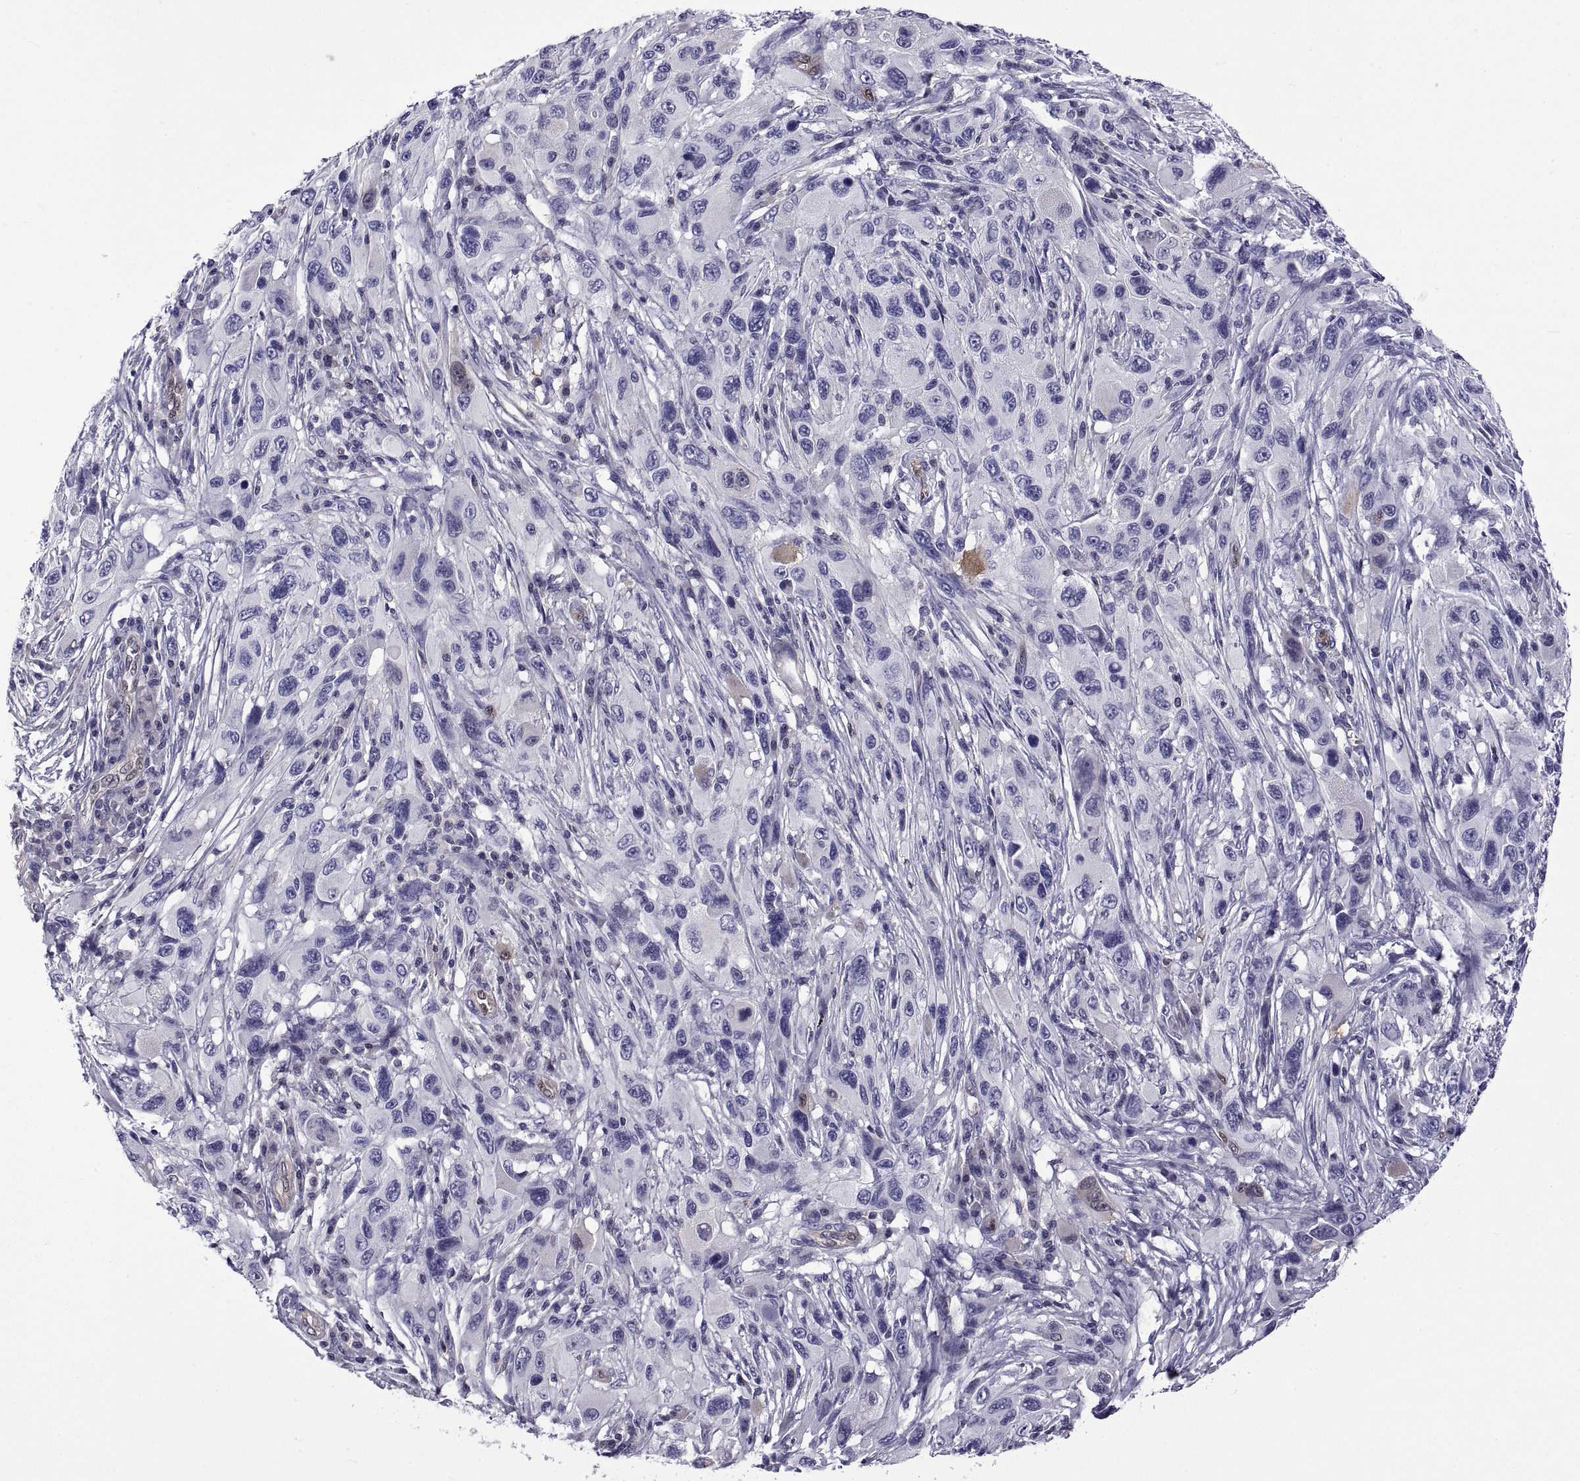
{"staining": {"intensity": "negative", "quantity": "none", "location": "none"}, "tissue": "melanoma", "cell_type": "Tumor cells", "image_type": "cancer", "snomed": [{"axis": "morphology", "description": "Malignant melanoma, NOS"}, {"axis": "topography", "description": "Skin"}], "caption": "A high-resolution photomicrograph shows immunohistochemistry (IHC) staining of malignant melanoma, which exhibits no significant expression in tumor cells.", "gene": "LCN9", "patient": {"sex": "male", "age": 53}}